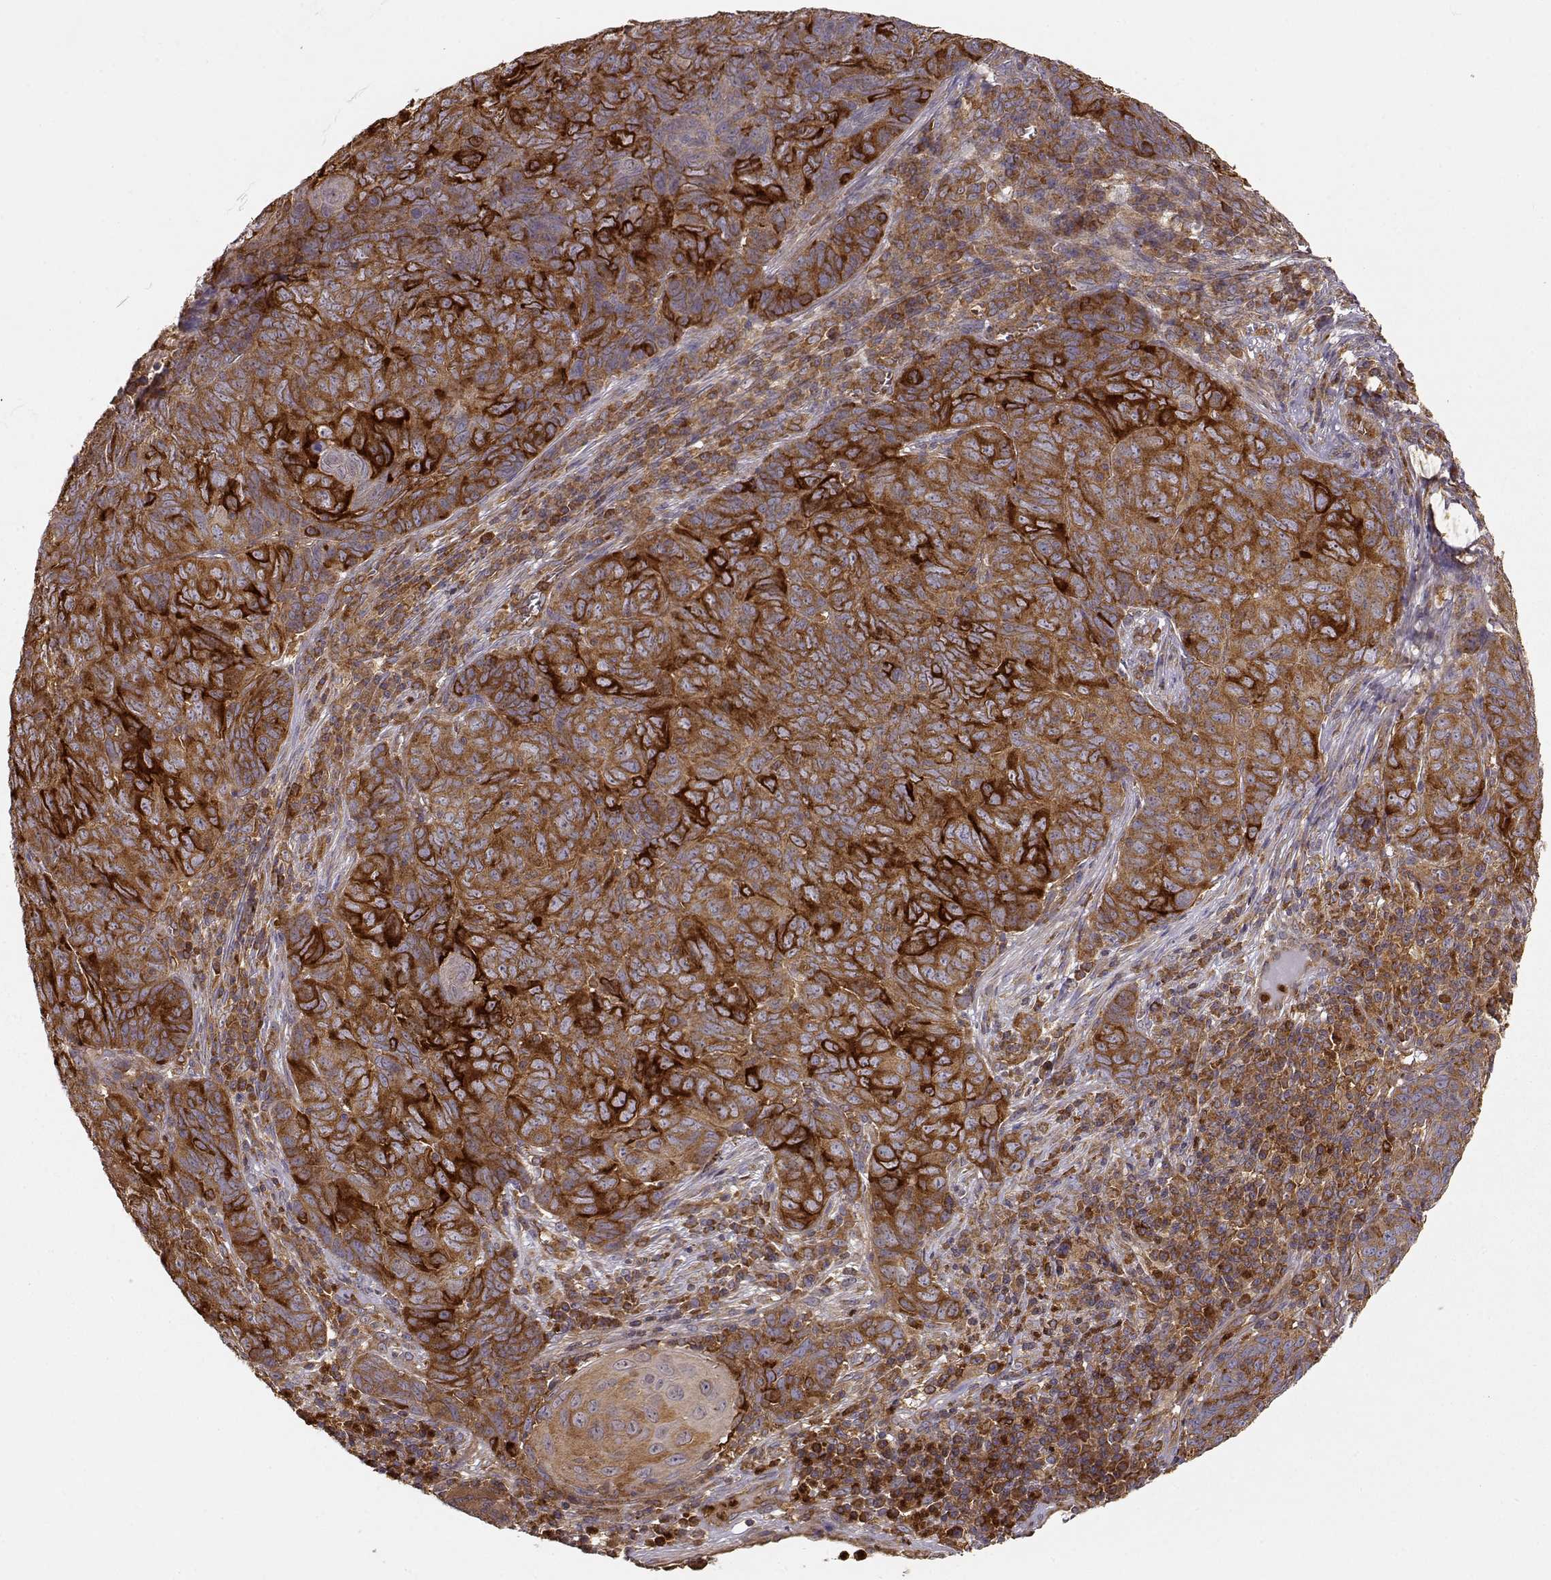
{"staining": {"intensity": "strong", "quantity": "25%-75%", "location": "cytoplasmic/membranous"}, "tissue": "skin cancer", "cell_type": "Tumor cells", "image_type": "cancer", "snomed": [{"axis": "morphology", "description": "Squamous cell carcinoma, NOS"}, {"axis": "topography", "description": "Skin"}, {"axis": "topography", "description": "Anal"}], "caption": "Skin squamous cell carcinoma was stained to show a protein in brown. There is high levels of strong cytoplasmic/membranous staining in approximately 25%-75% of tumor cells. The staining is performed using DAB brown chromogen to label protein expression. The nuclei are counter-stained blue using hematoxylin.", "gene": "ARHGEF2", "patient": {"sex": "female", "age": 51}}